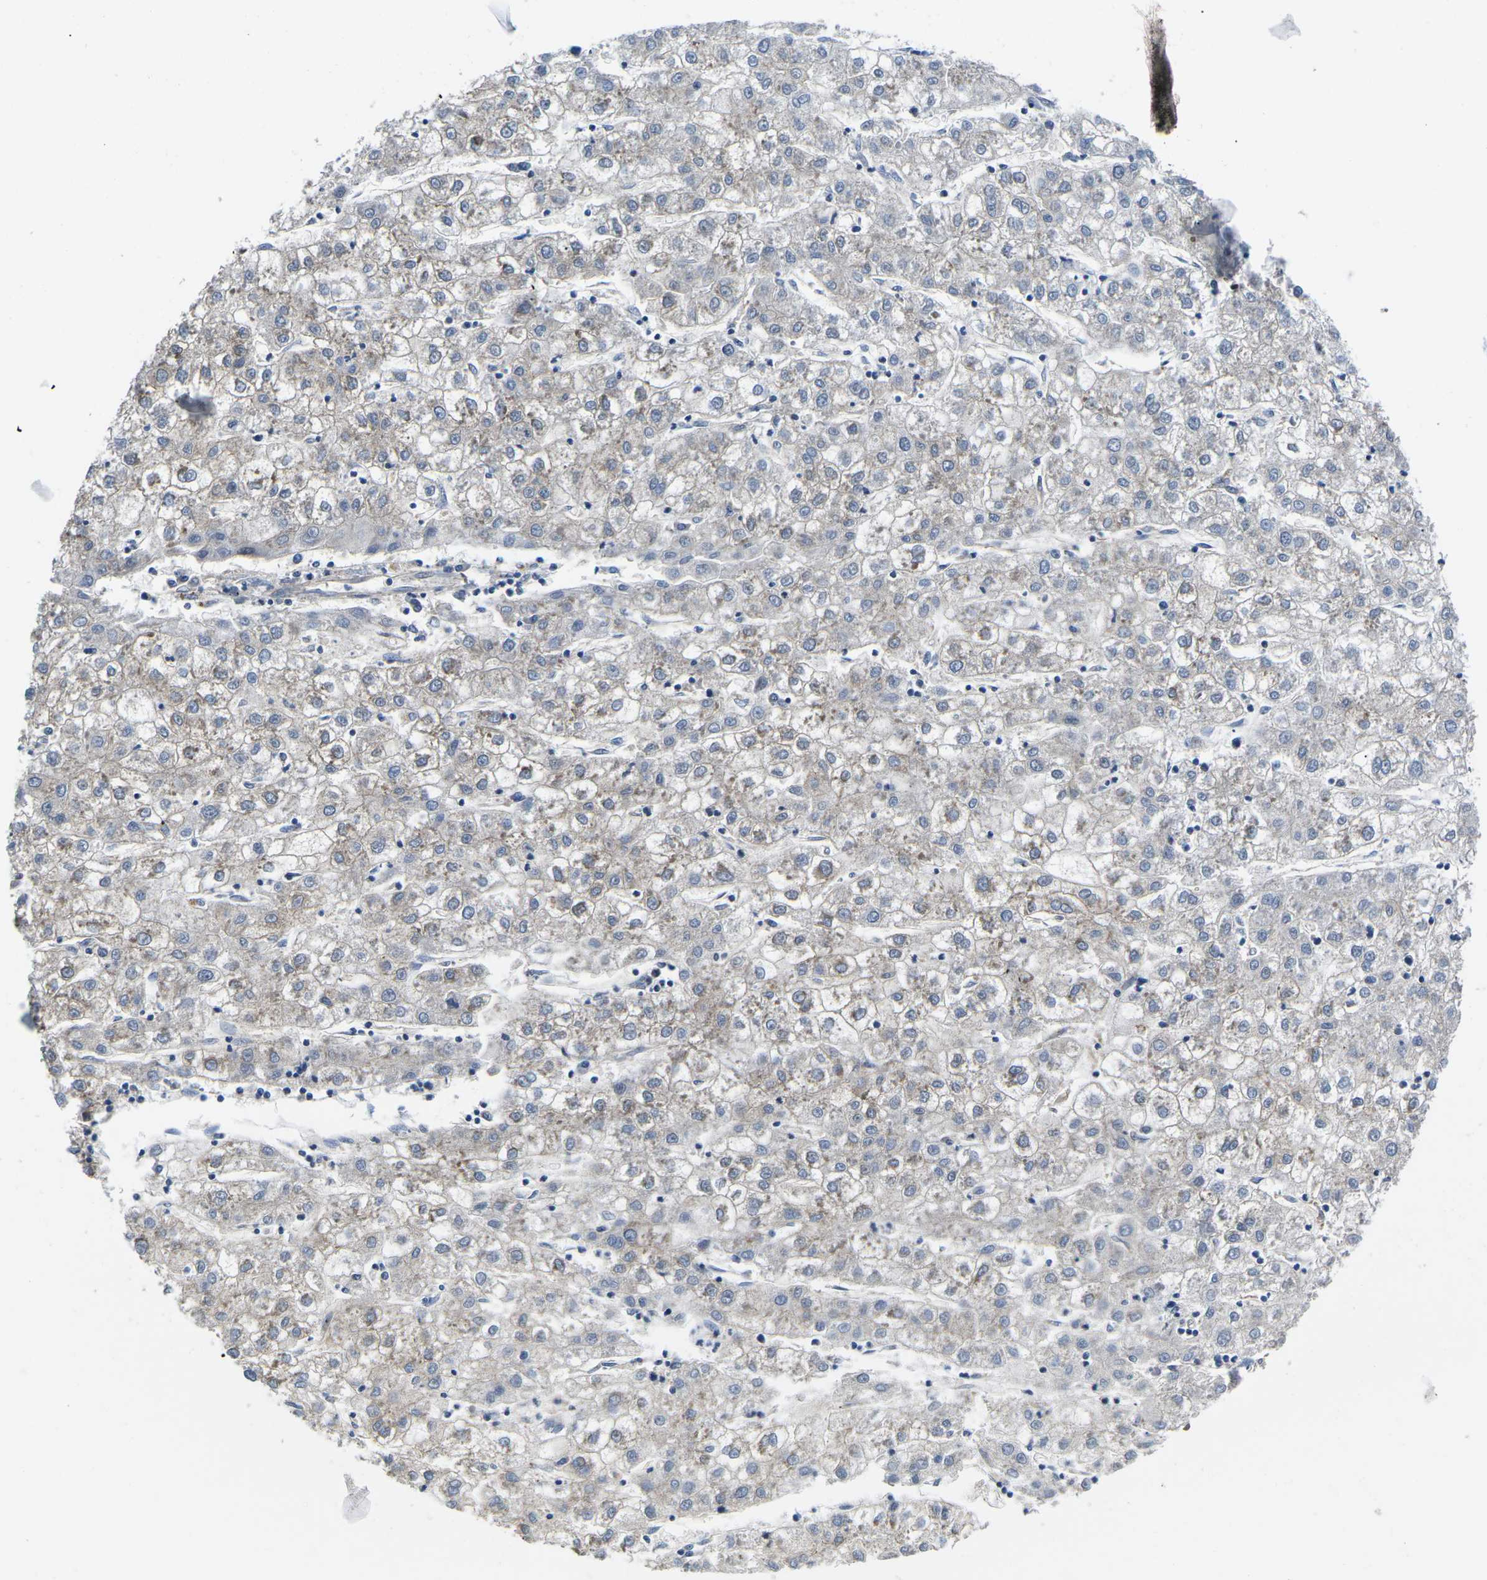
{"staining": {"intensity": "weak", "quantity": ">75%", "location": "cytoplasmic/membranous"}, "tissue": "liver cancer", "cell_type": "Tumor cells", "image_type": "cancer", "snomed": [{"axis": "morphology", "description": "Carcinoma, Hepatocellular, NOS"}, {"axis": "topography", "description": "Liver"}], "caption": "Liver cancer (hepatocellular carcinoma) was stained to show a protein in brown. There is low levels of weak cytoplasmic/membranous staining in approximately >75% of tumor cells. Nuclei are stained in blue.", "gene": "DLG1", "patient": {"sex": "male", "age": 72}}